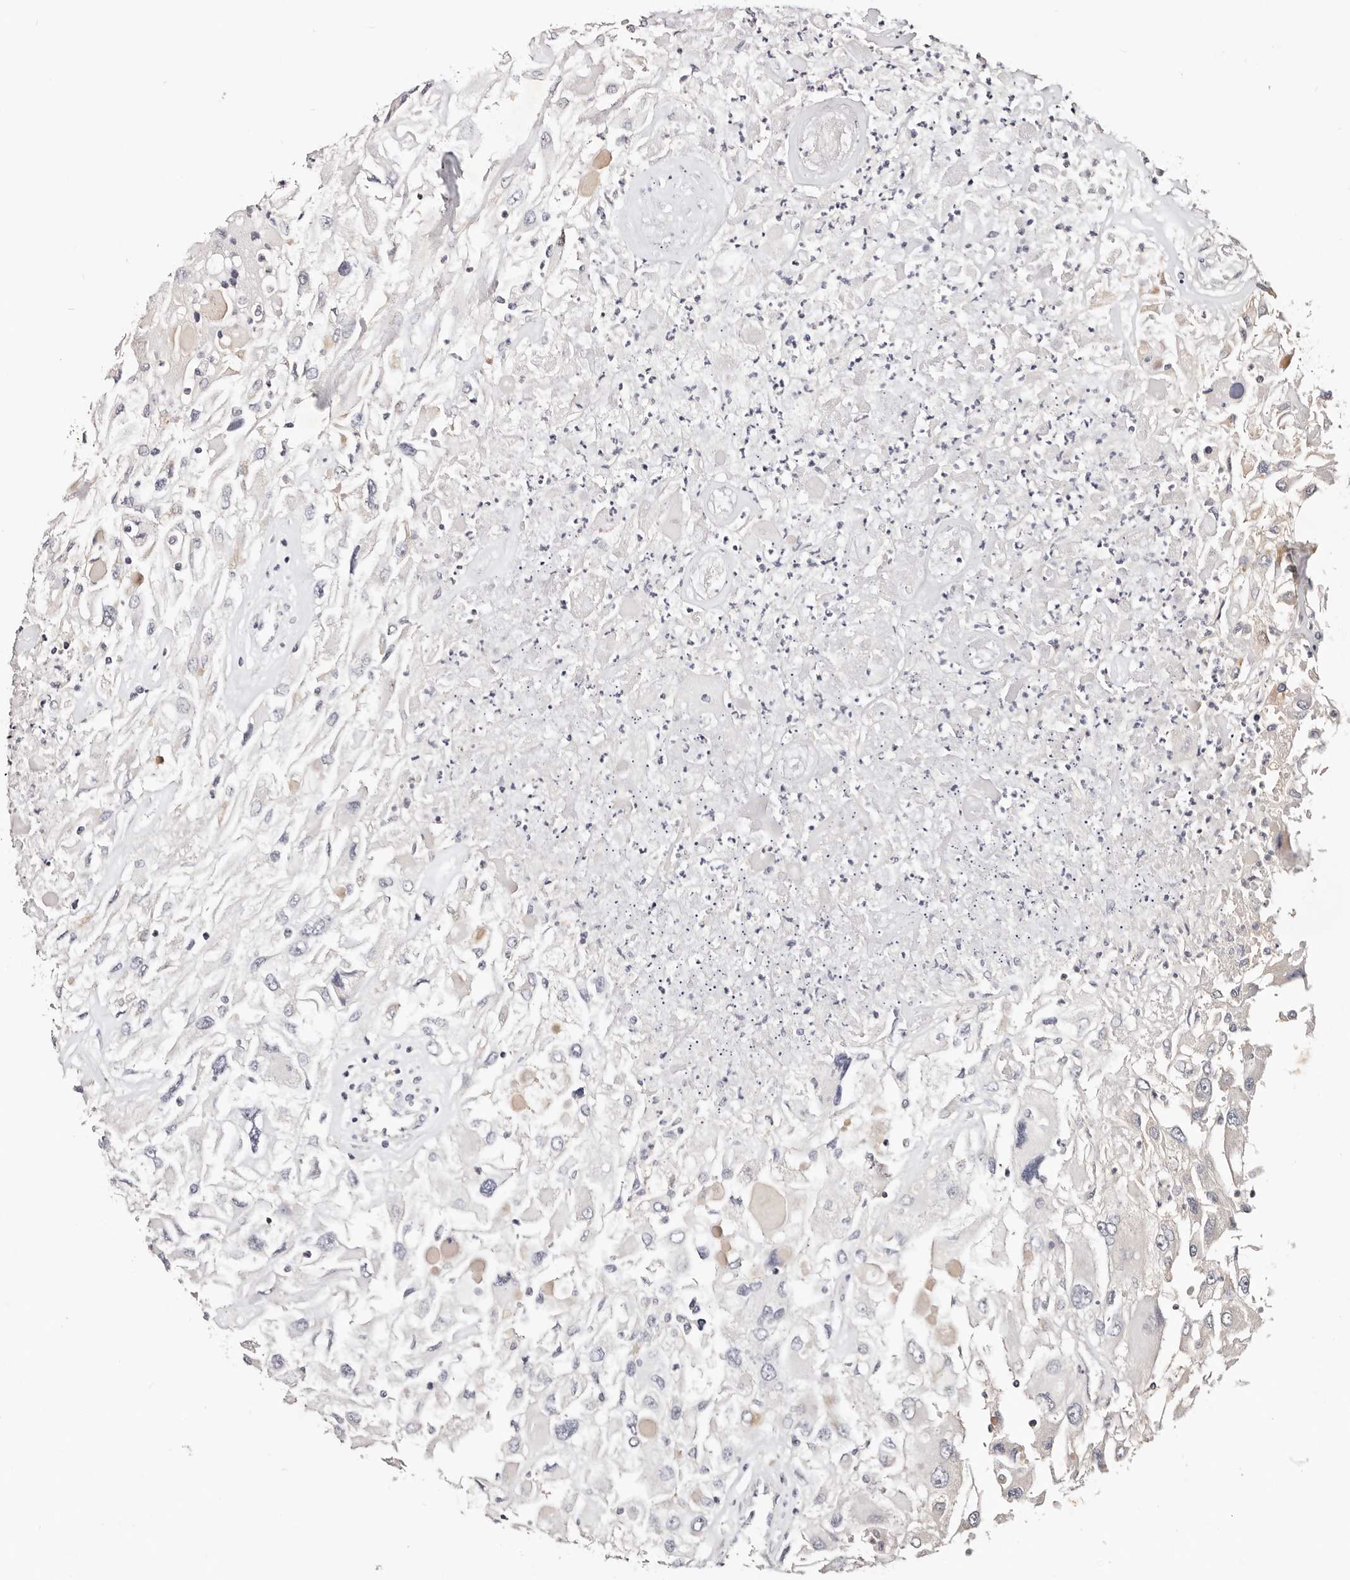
{"staining": {"intensity": "negative", "quantity": "none", "location": "none"}, "tissue": "renal cancer", "cell_type": "Tumor cells", "image_type": "cancer", "snomed": [{"axis": "morphology", "description": "Adenocarcinoma, NOS"}, {"axis": "topography", "description": "Kidney"}], "caption": "Immunohistochemistry of adenocarcinoma (renal) shows no positivity in tumor cells.", "gene": "IQGAP3", "patient": {"sex": "female", "age": 52}}